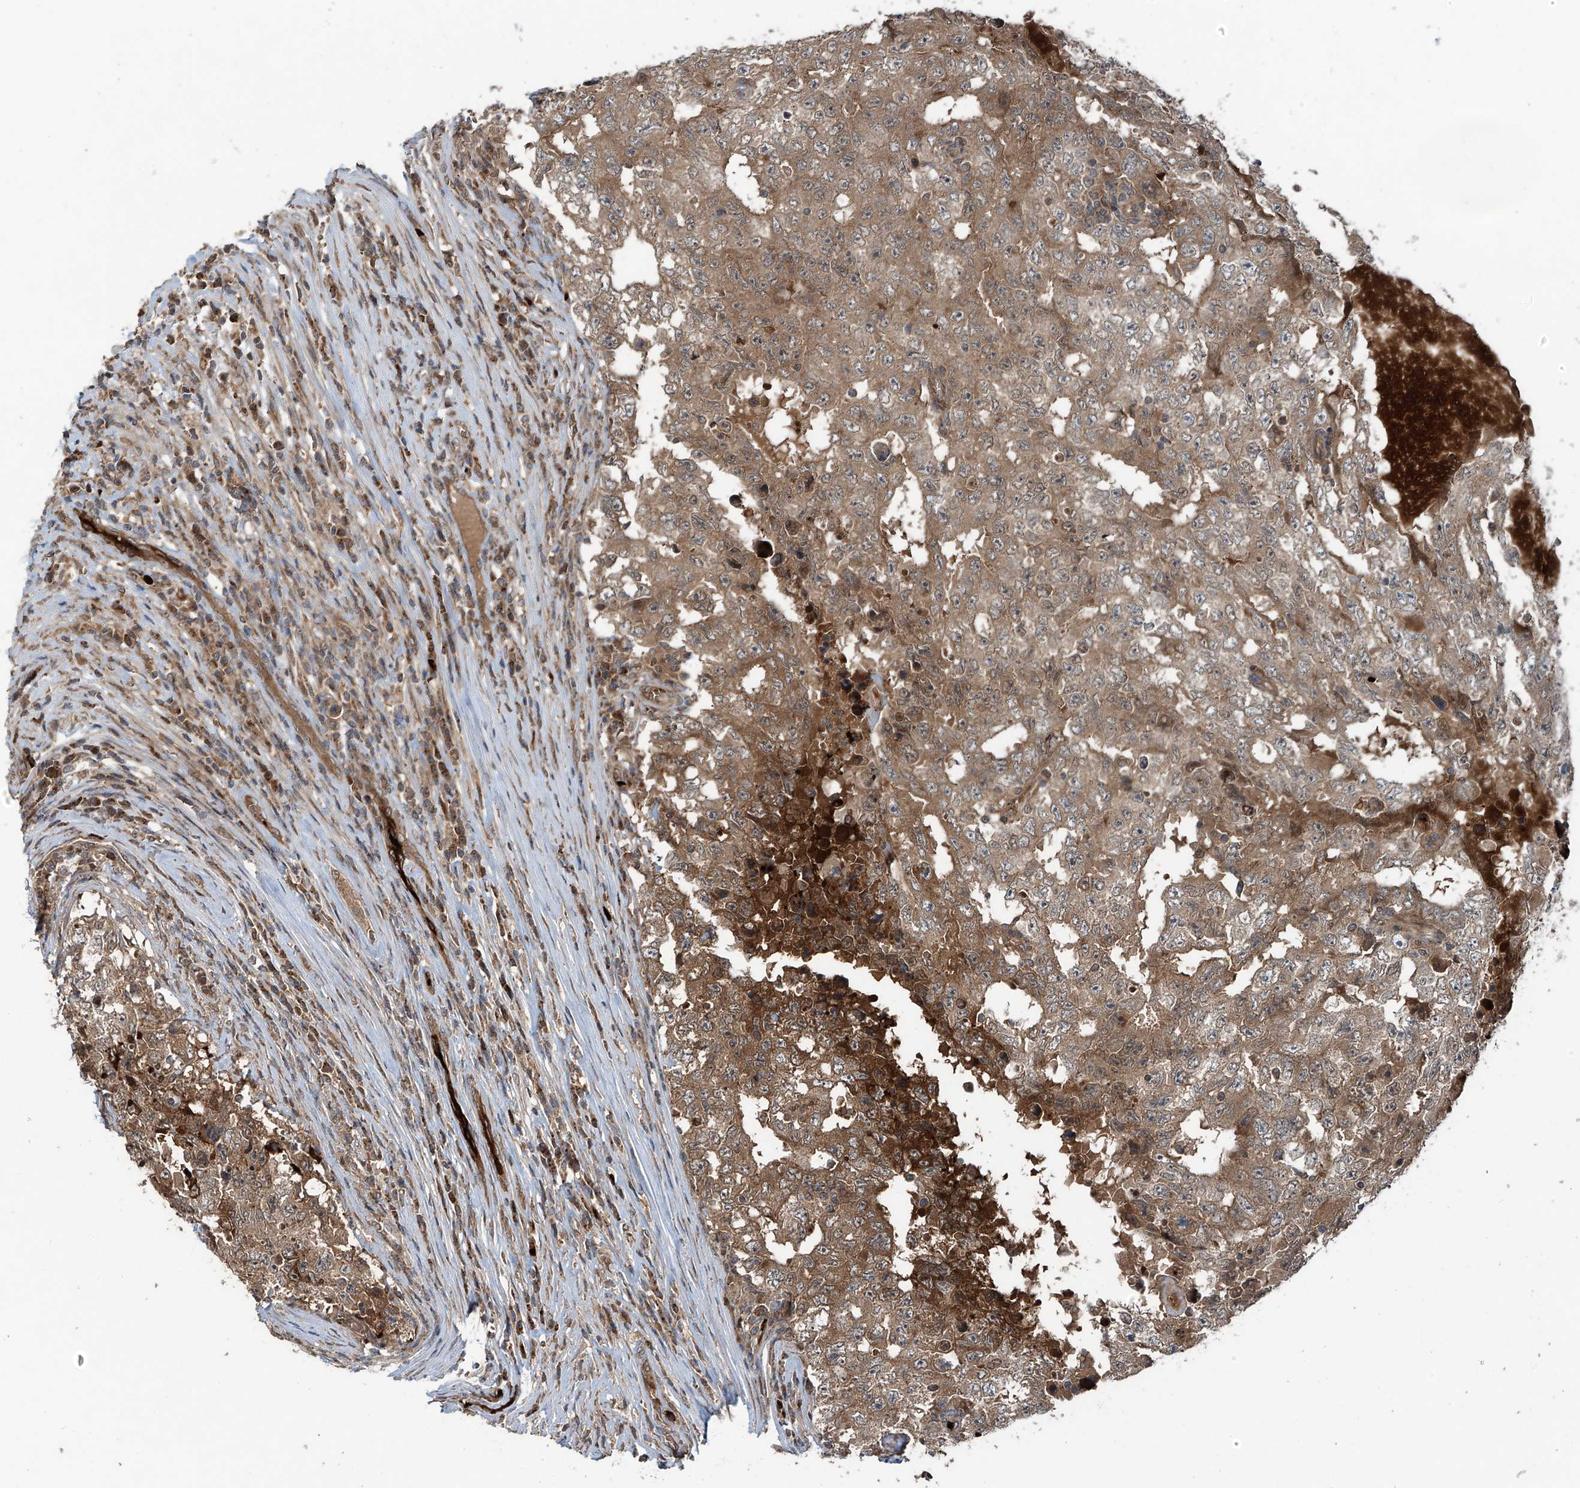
{"staining": {"intensity": "moderate", "quantity": ">75%", "location": "cytoplasmic/membranous"}, "tissue": "testis cancer", "cell_type": "Tumor cells", "image_type": "cancer", "snomed": [{"axis": "morphology", "description": "Carcinoma, Embryonal, NOS"}, {"axis": "topography", "description": "Testis"}], "caption": "Immunohistochemistry (IHC) photomicrograph of human embryonal carcinoma (testis) stained for a protein (brown), which displays medium levels of moderate cytoplasmic/membranous positivity in approximately >75% of tumor cells.", "gene": "ZDHHC9", "patient": {"sex": "male", "age": 26}}